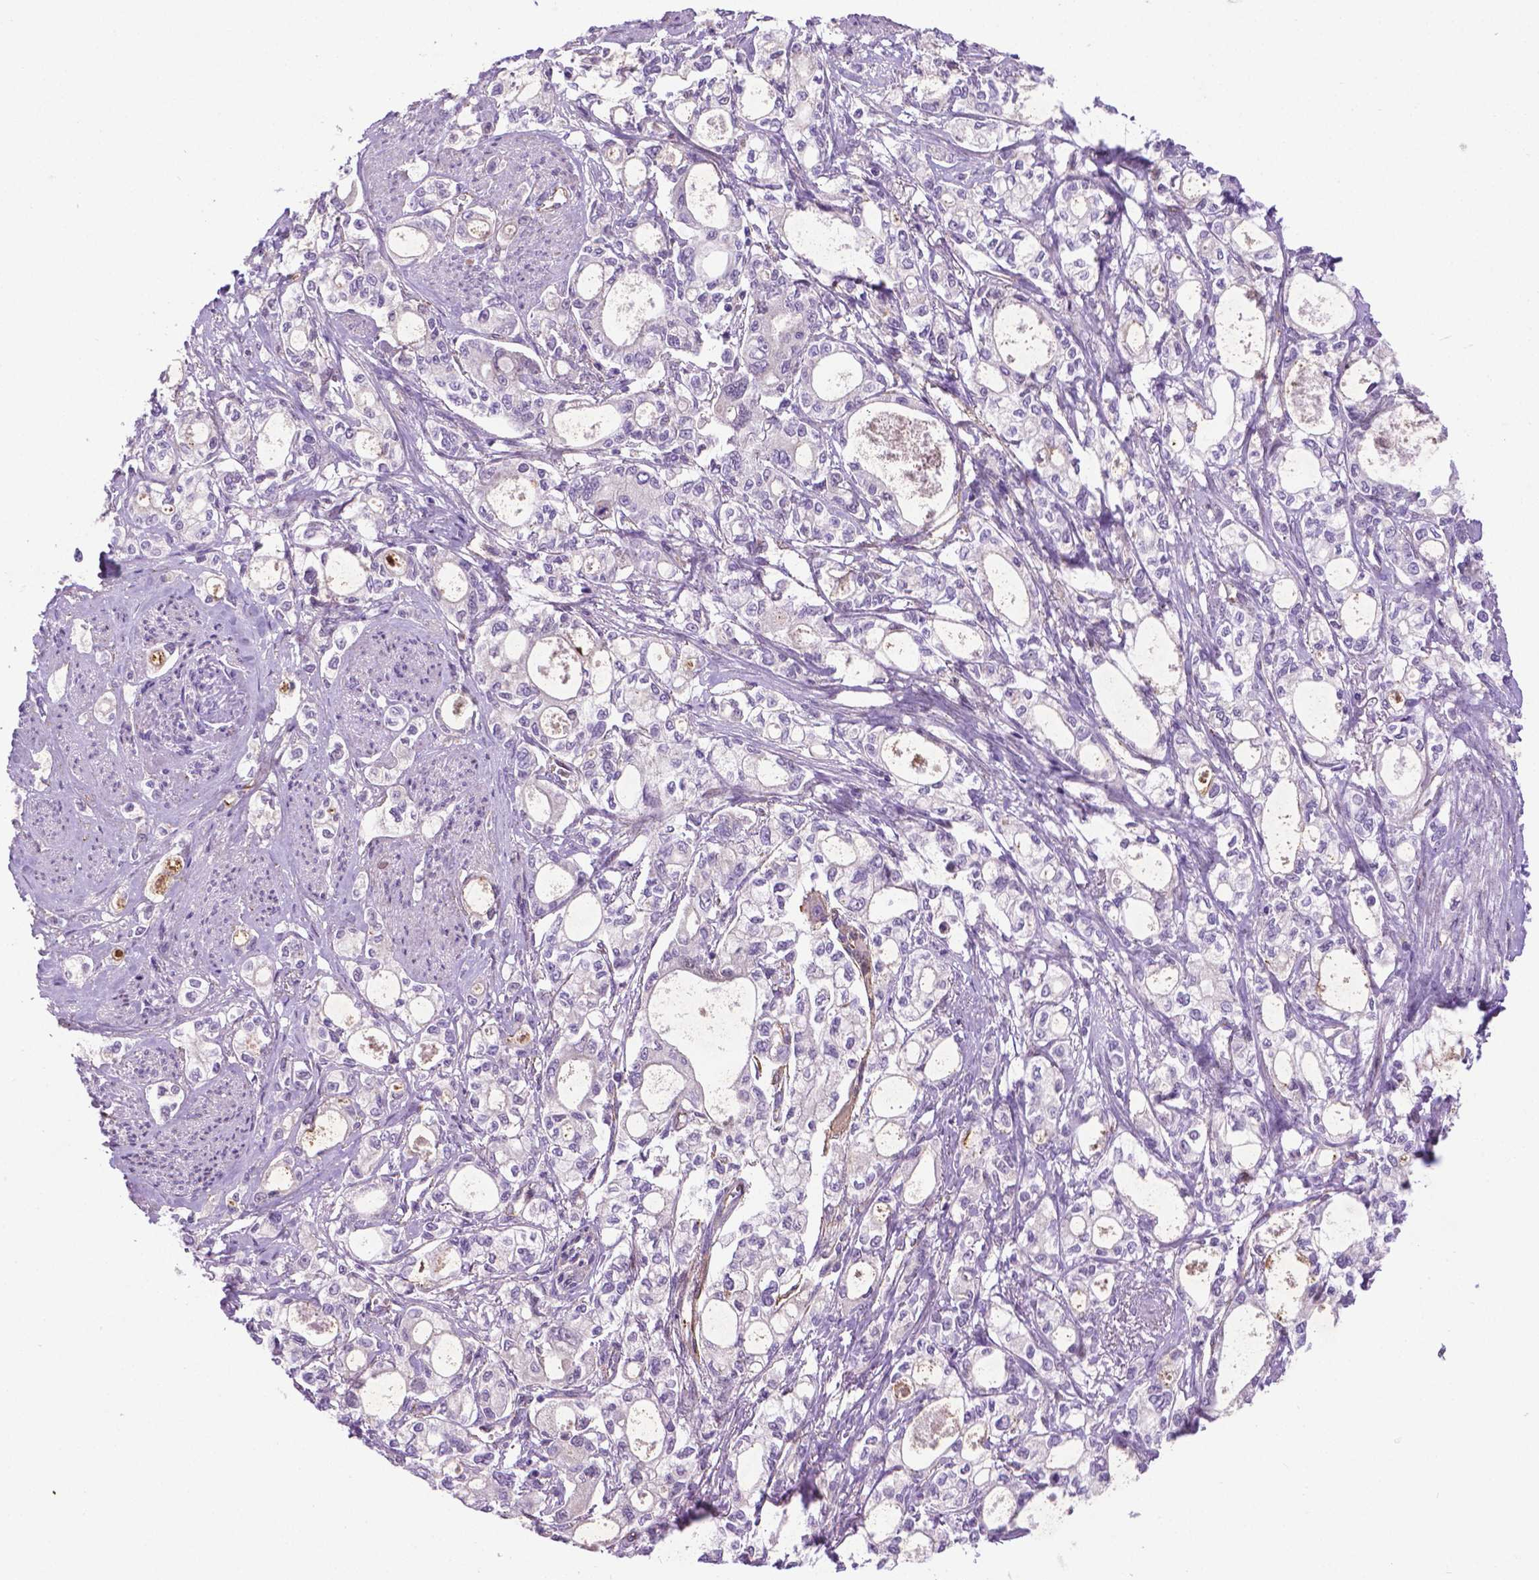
{"staining": {"intensity": "negative", "quantity": "none", "location": "none"}, "tissue": "stomach cancer", "cell_type": "Tumor cells", "image_type": "cancer", "snomed": [{"axis": "morphology", "description": "Adenocarcinoma, NOS"}, {"axis": "topography", "description": "Stomach"}], "caption": "A high-resolution micrograph shows IHC staining of adenocarcinoma (stomach), which demonstrates no significant expression in tumor cells. (DAB (3,3'-diaminobenzidine) immunohistochemistry (IHC) with hematoxylin counter stain).", "gene": "CCER2", "patient": {"sex": "male", "age": 63}}